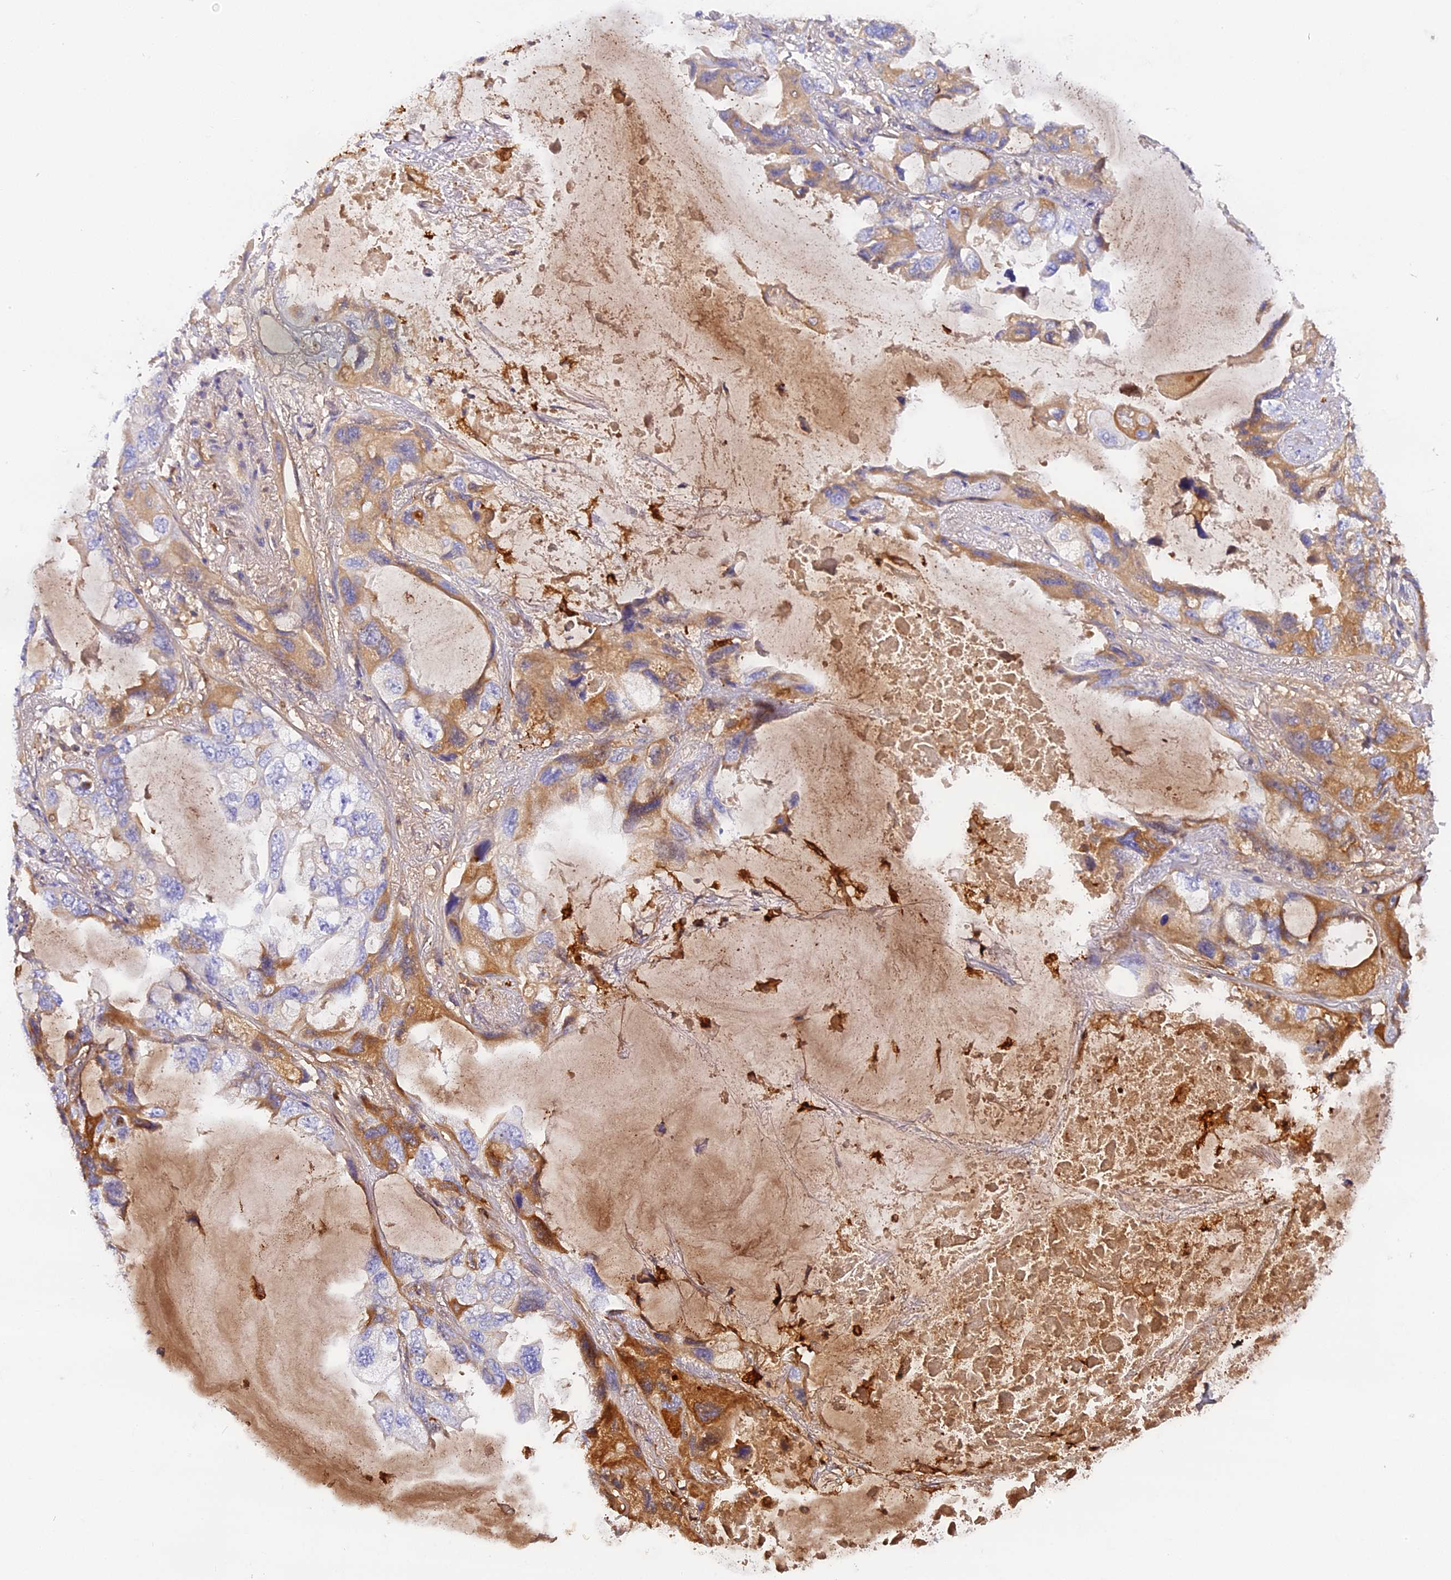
{"staining": {"intensity": "moderate", "quantity": "25%-75%", "location": "cytoplasmic/membranous"}, "tissue": "lung cancer", "cell_type": "Tumor cells", "image_type": "cancer", "snomed": [{"axis": "morphology", "description": "Squamous cell carcinoma, NOS"}, {"axis": "topography", "description": "Lung"}], "caption": "This is a photomicrograph of immunohistochemistry staining of lung cancer (squamous cell carcinoma), which shows moderate expression in the cytoplasmic/membranous of tumor cells.", "gene": "KATNB1", "patient": {"sex": "female", "age": 73}}